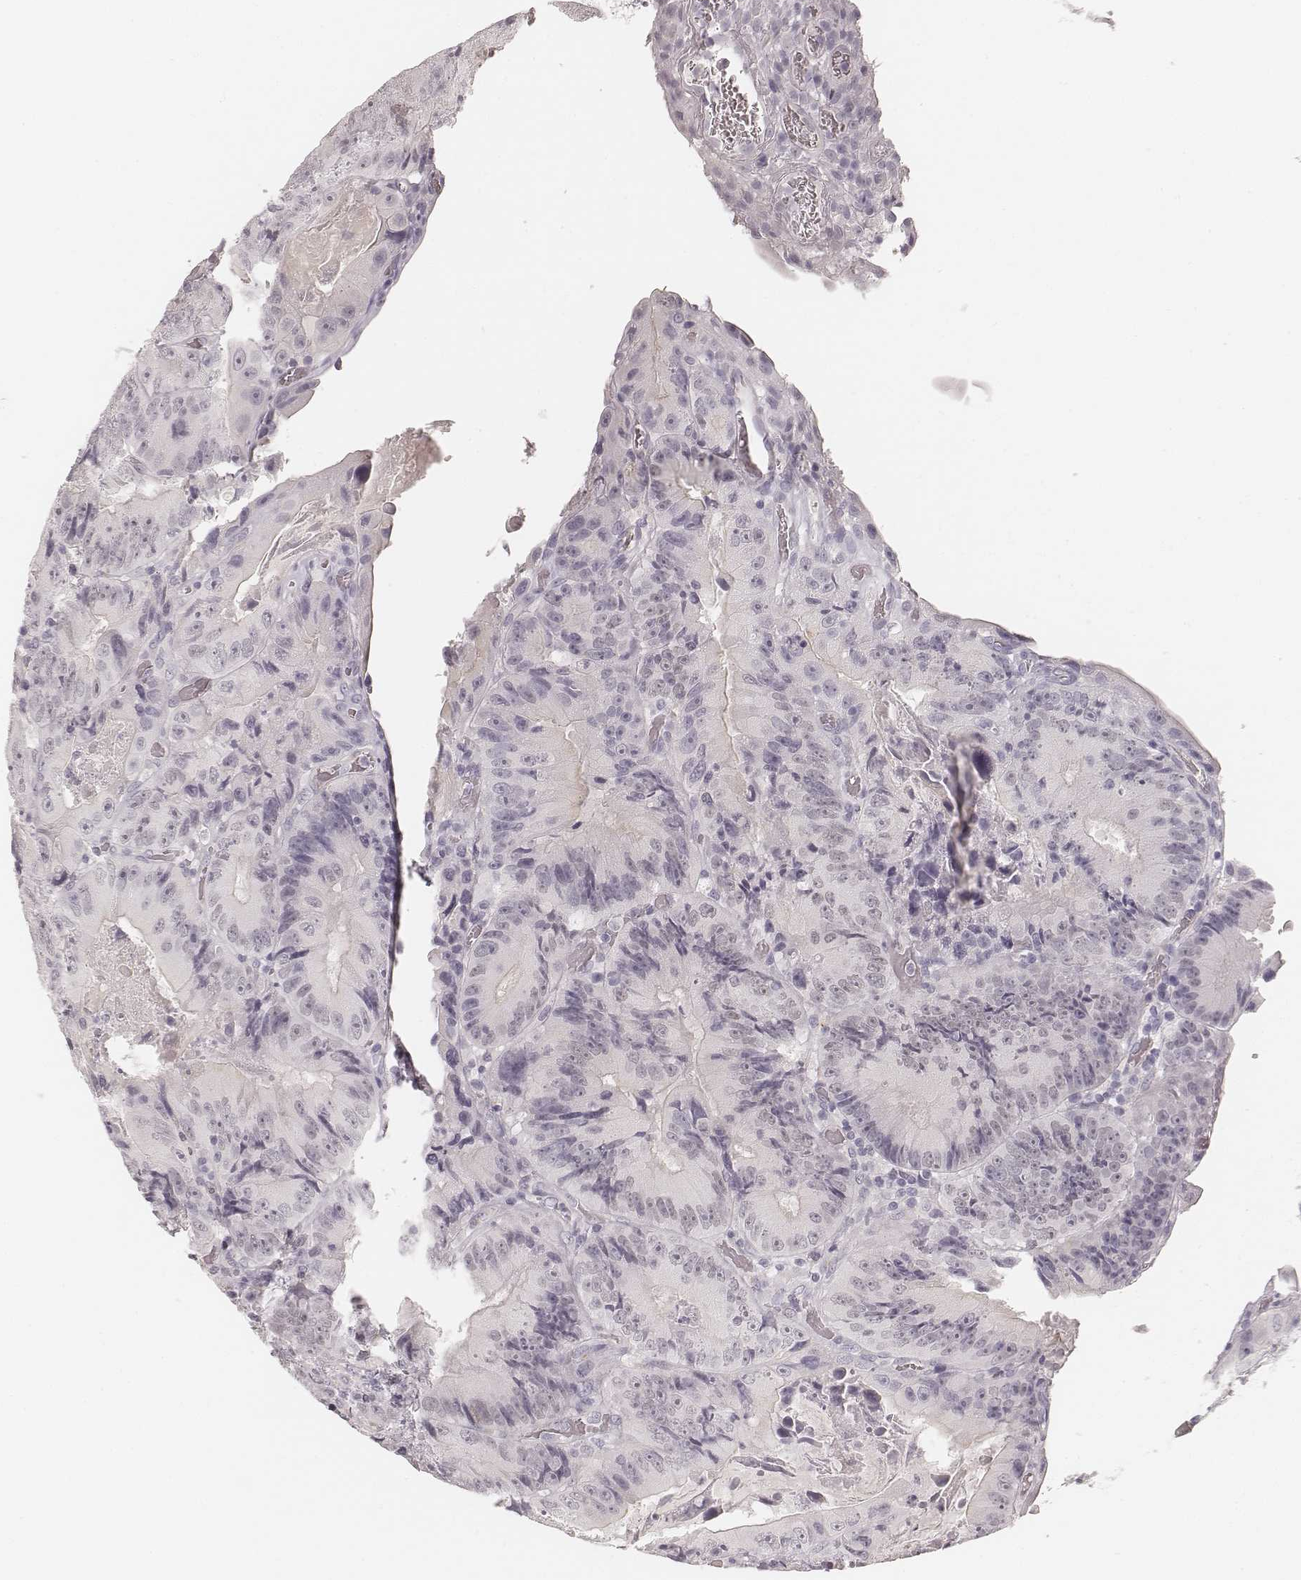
{"staining": {"intensity": "negative", "quantity": "none", "location": "none"}, "tissue": "colorectal cancer", "cell_type": "Tumor cells", "image_type": "cancer", "snomed": [{"axis": "morphology", "description": "Adenocarcinoma, NOS"}, {"axis": "topography", "description": "Colon"}], "caption": "Tumor cells are negative for brown protein staining in colorectal cancer.", "gene": "HNF4G", "patient": {"sex": "female", "age": 86}}